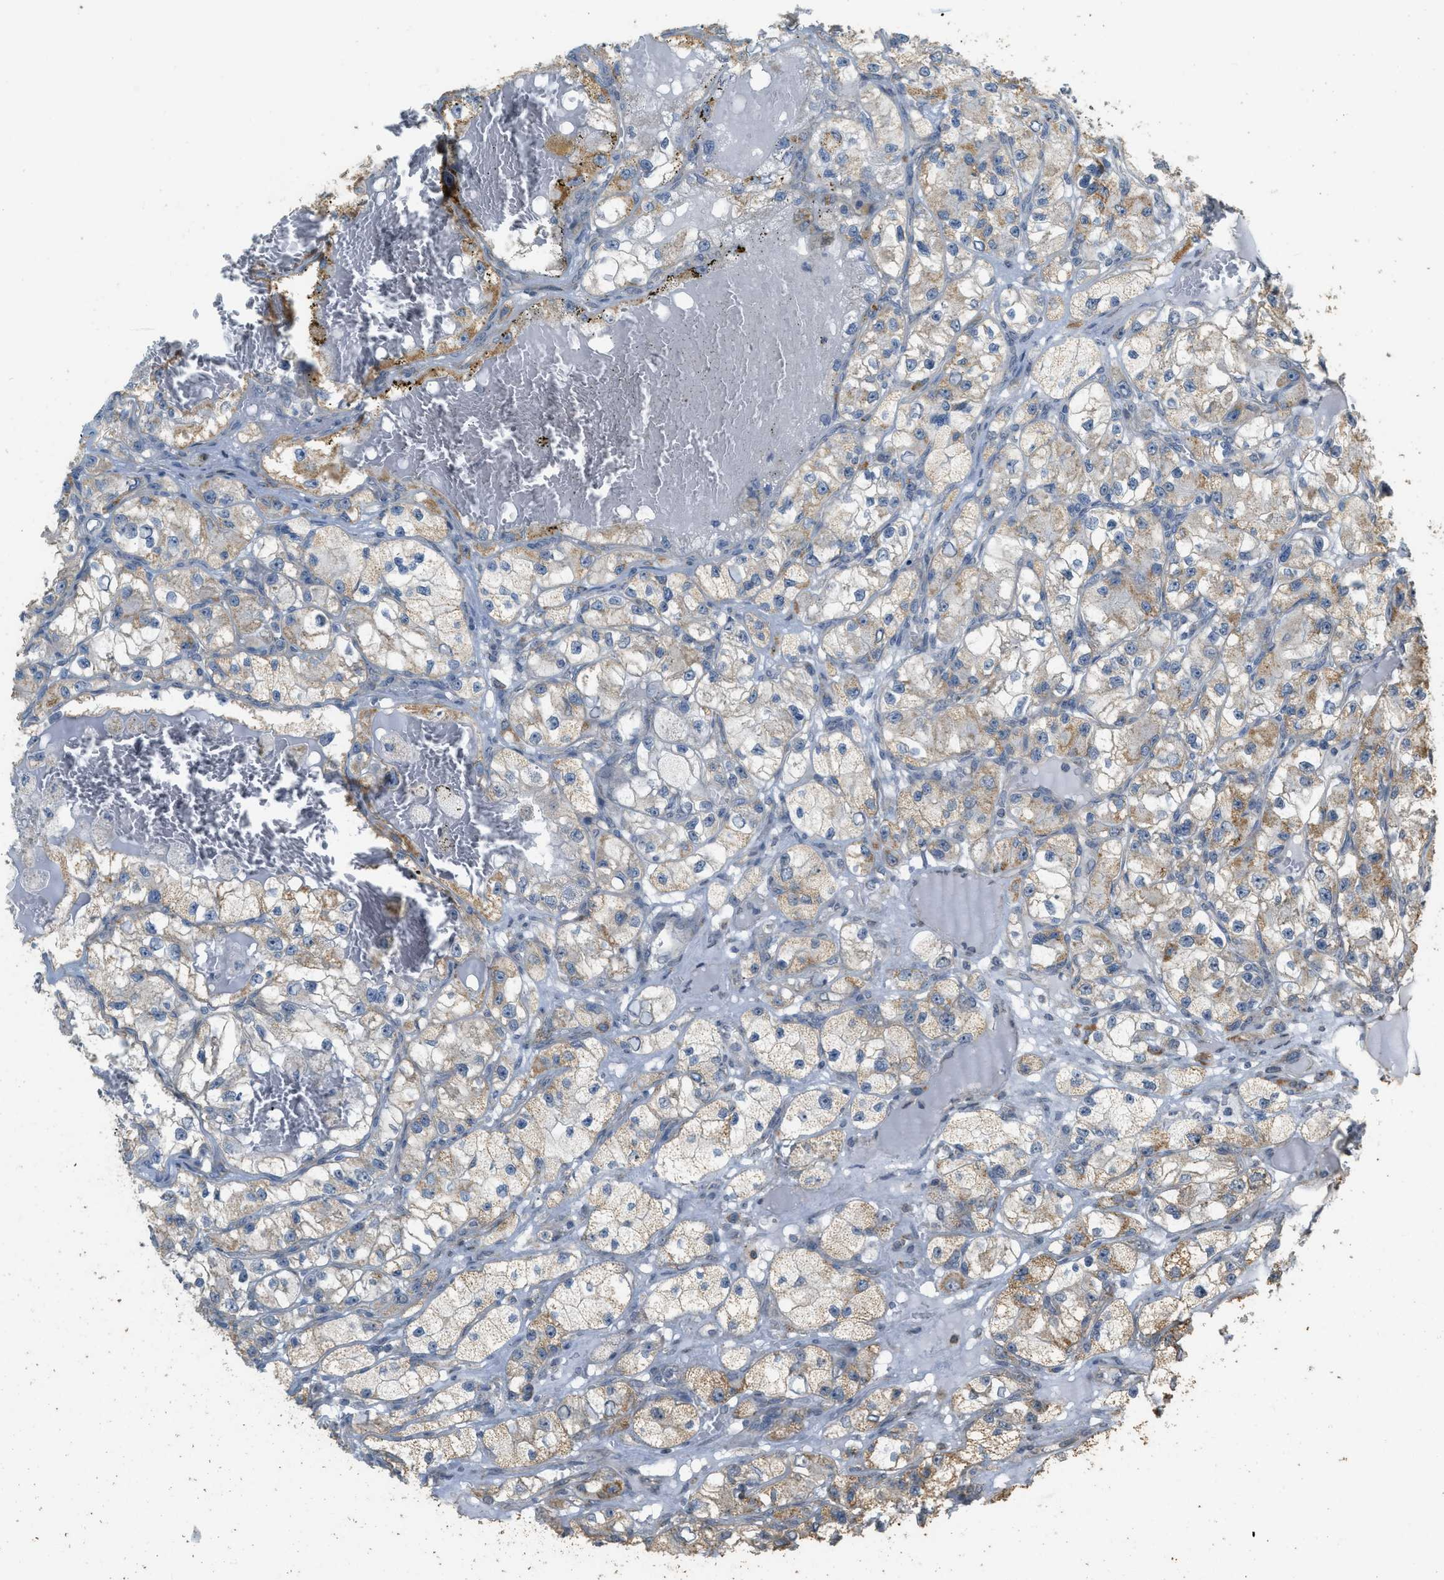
{"staining": {"intensity": "weak", "quantity": ">75%", "location": "cytoplasmic/membranous"}, "tissue": "renal cancer", "cell_type": "Tumor cells", "image_type": "cancer", "snomed": [{"axis": "morphology", "description": "Adenocarcinoma, NOS"}, {"axis": "topography", "description": "Kidney"}], "caption": "Renal cancer stained for a protein shows weak cytoplasmic/membranous positivity in tumor cells.", "gene": "KCNA4", "patient": {"sex": "female", "age": 57}}